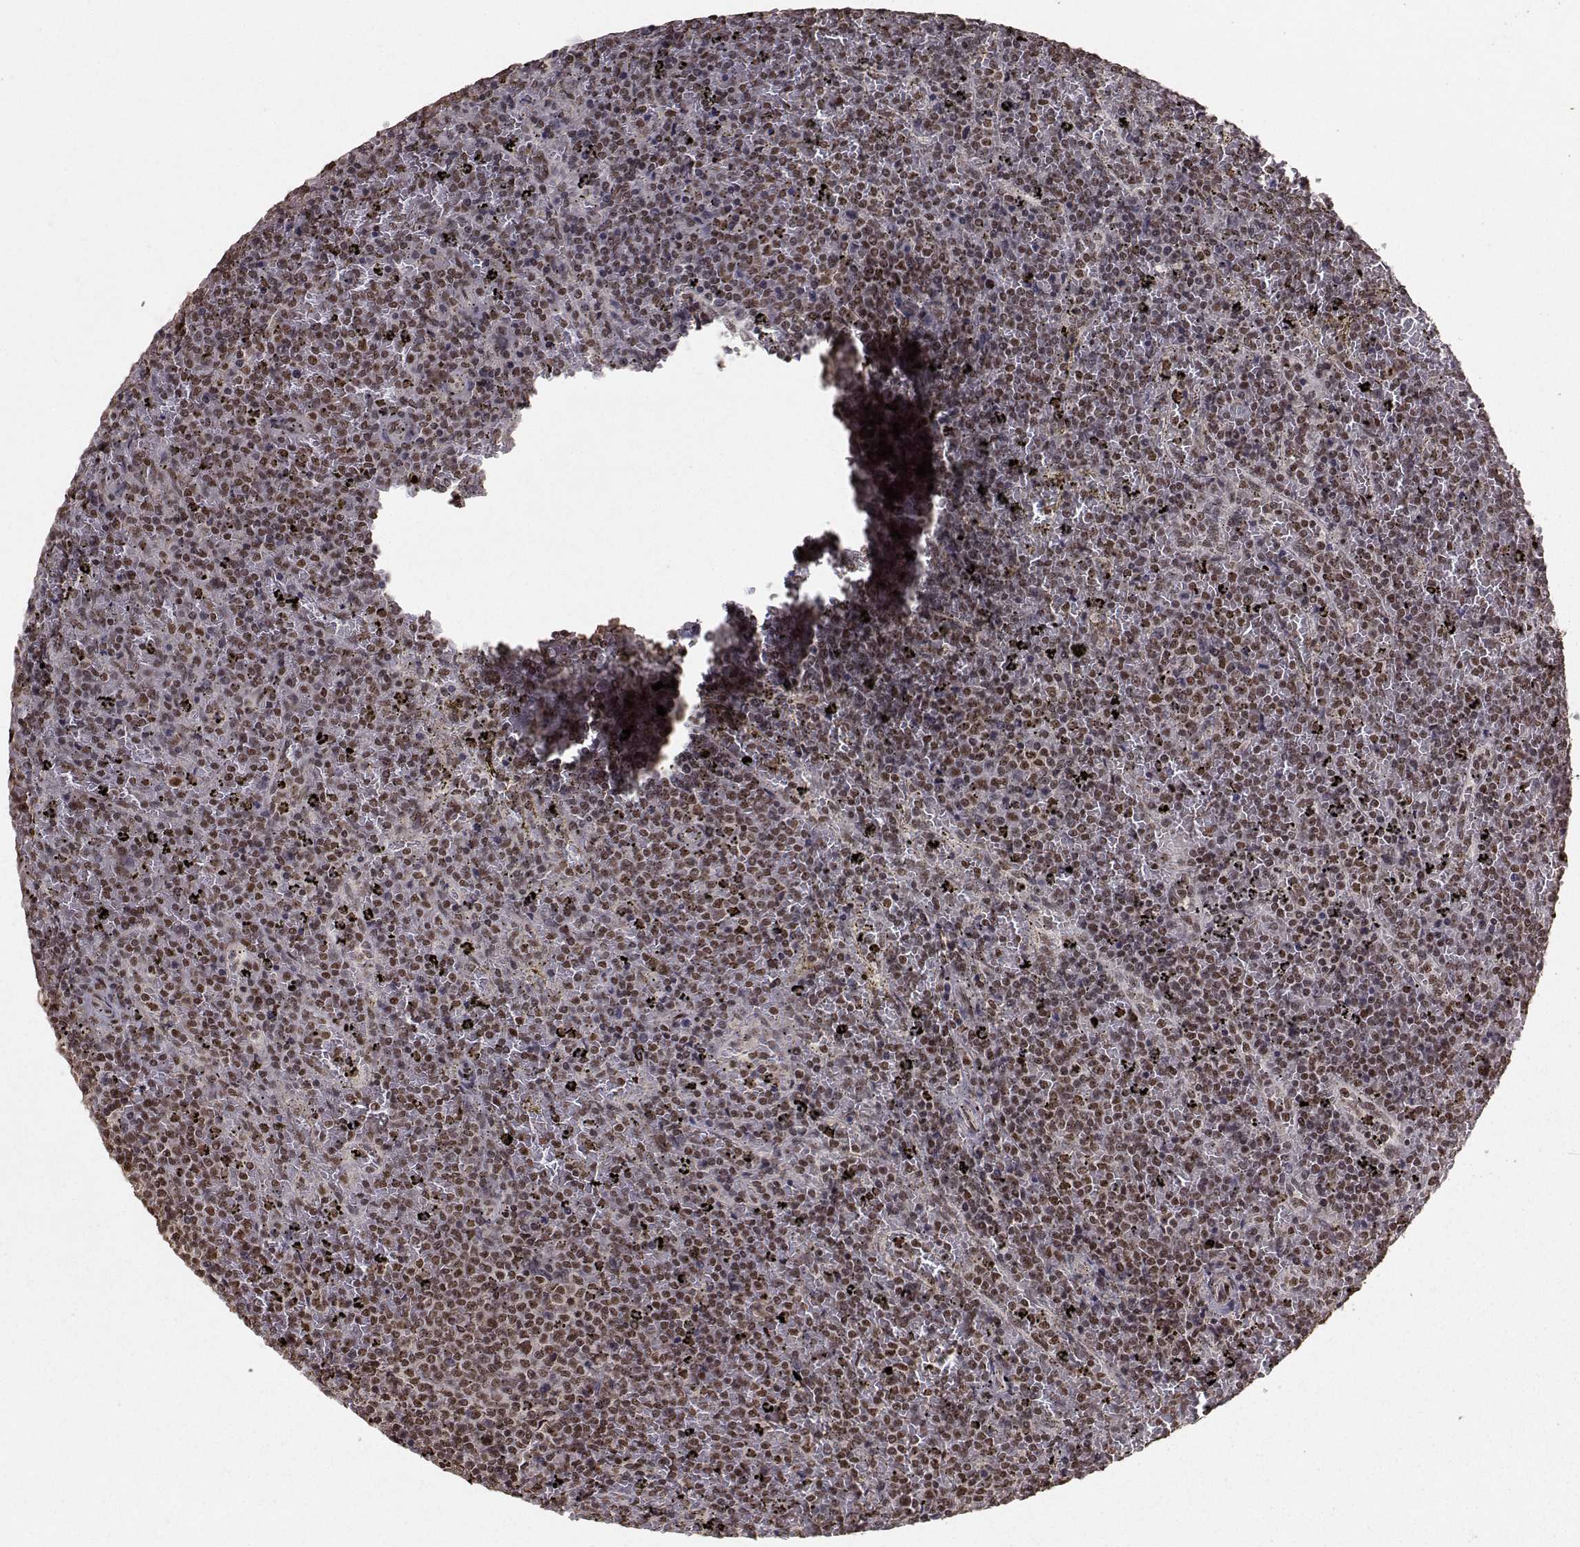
{"staining": {"intensity": "strong", "quantity": "25%-75%", "location": "nuclear"}, "tissue": "lymphoma", "cell_type": "Tumor cells", "image_type": "cancer", "snomed": [{"axis": "morphology", "description": "Malignant lymphoma, non-Hodgkin's type, Low grade"}, {"axis": "topography", "description": "Spleen"}], "caption": "Lymphoma tissue reveals strong nuclear positivity in approximately 25%-75% of tumor cells Nuclei are stained in blue.", "gene": "SF1", "patient": {"sex": "female", "age": 77}}